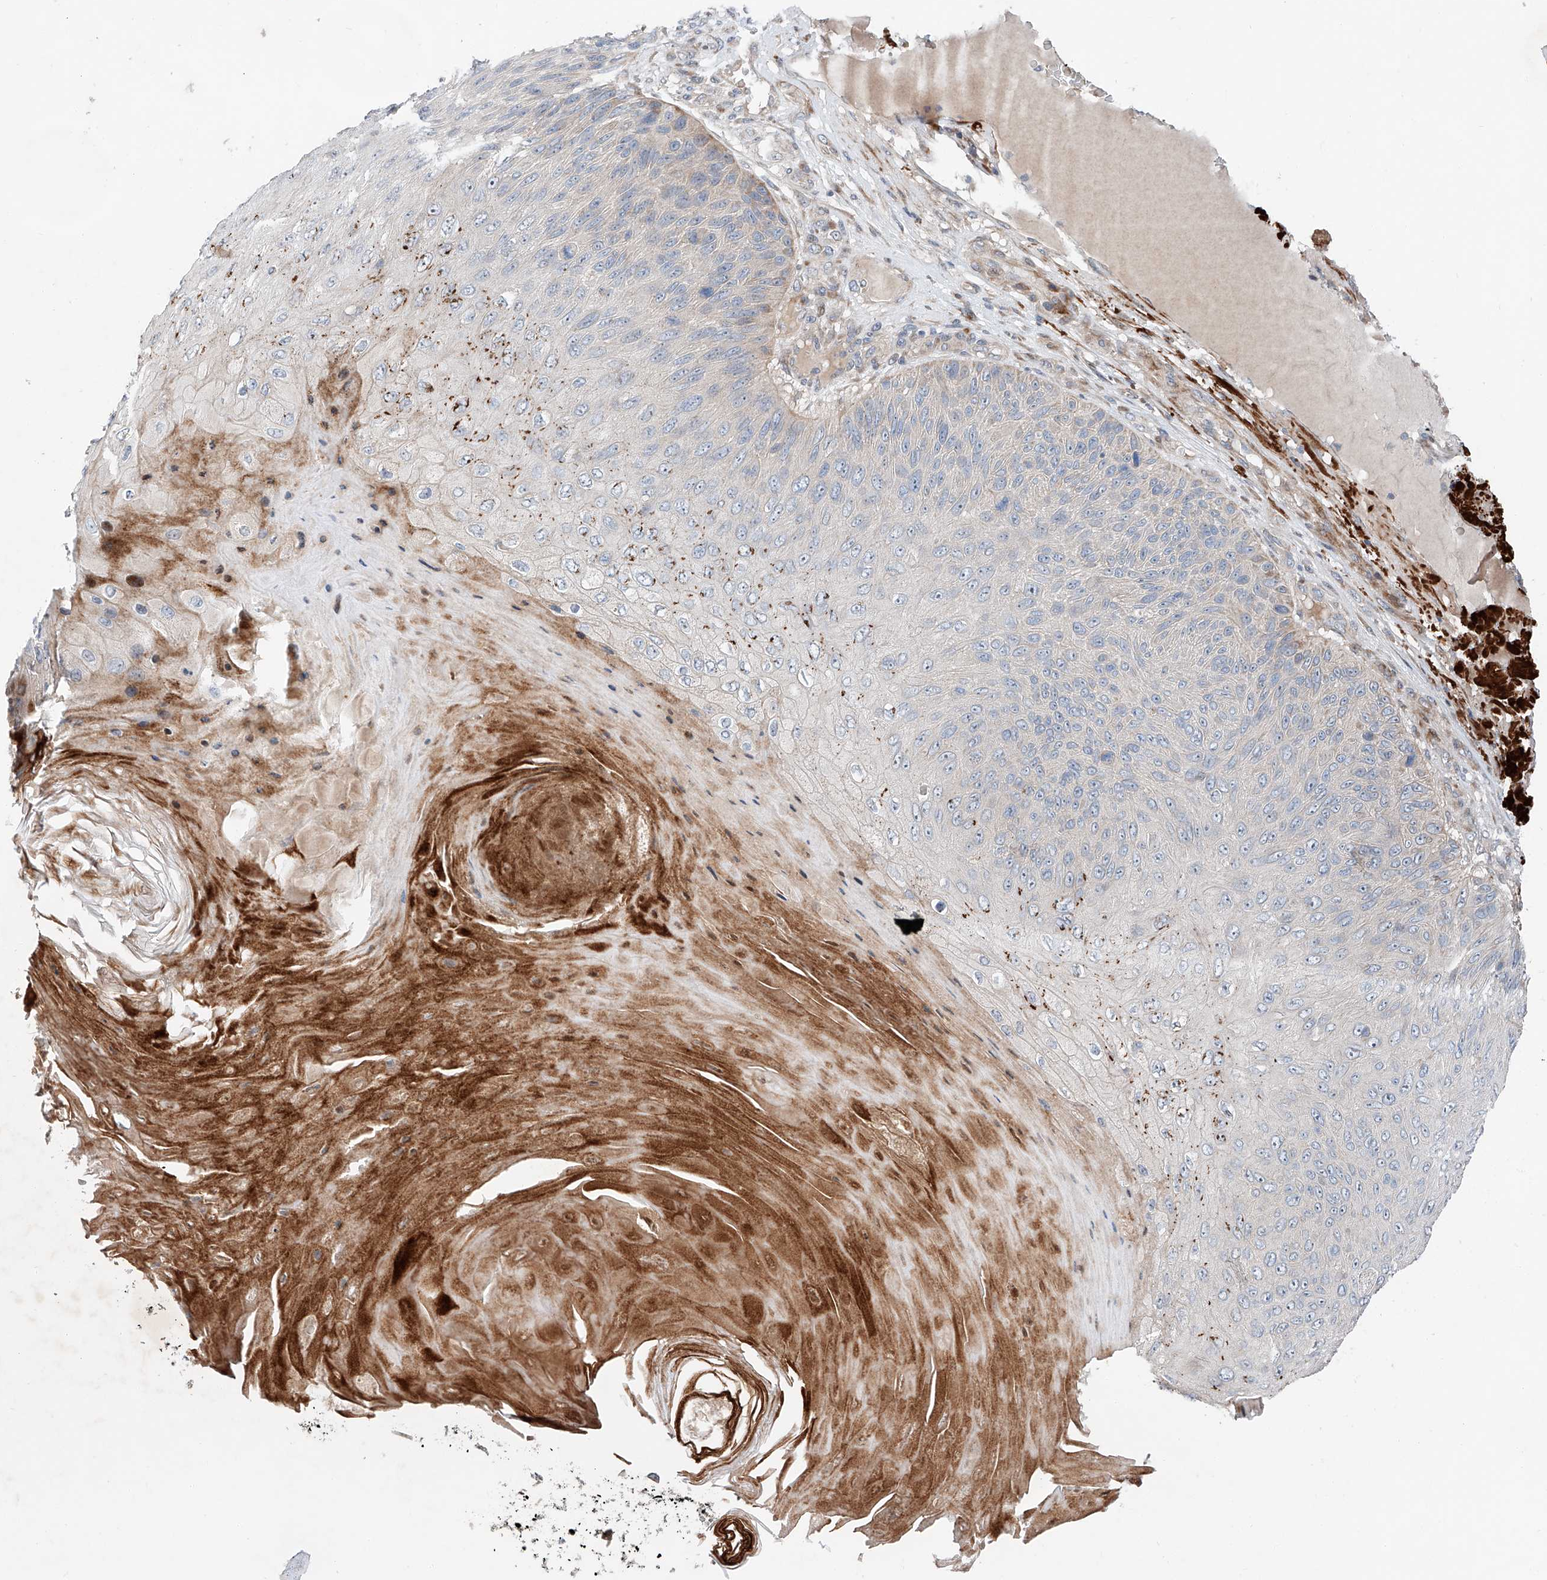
{"staining": {"intensity": "weak", "quantity": "25%-75%", "location": "cytoplasmic/membranous"}, "tissue": "skin cancer", "cell_type": "Tumor cells", "image_type": "cancer", "snomed": [{"axis": "morphology", "description": "Squamous cell carcinoma, NOS"}, {"axis": "topography", "description": "Skin"}], "caption": "Immunohistochemistry (DAB (3,3'-diaminobenzidine)) staining of skin squamous cell carcinoma demonstrates weak cytoplasmic/membranous protein staining in about 25%-75% of tumor cells. The staining was performed using DAB (3,3'-diaminobenzidine), with brown indicating positive protein expression. Nuclei are stained blue with hematoxylin.", "gene": "USF3", "patient": {"sex": "female", "age": 88}}